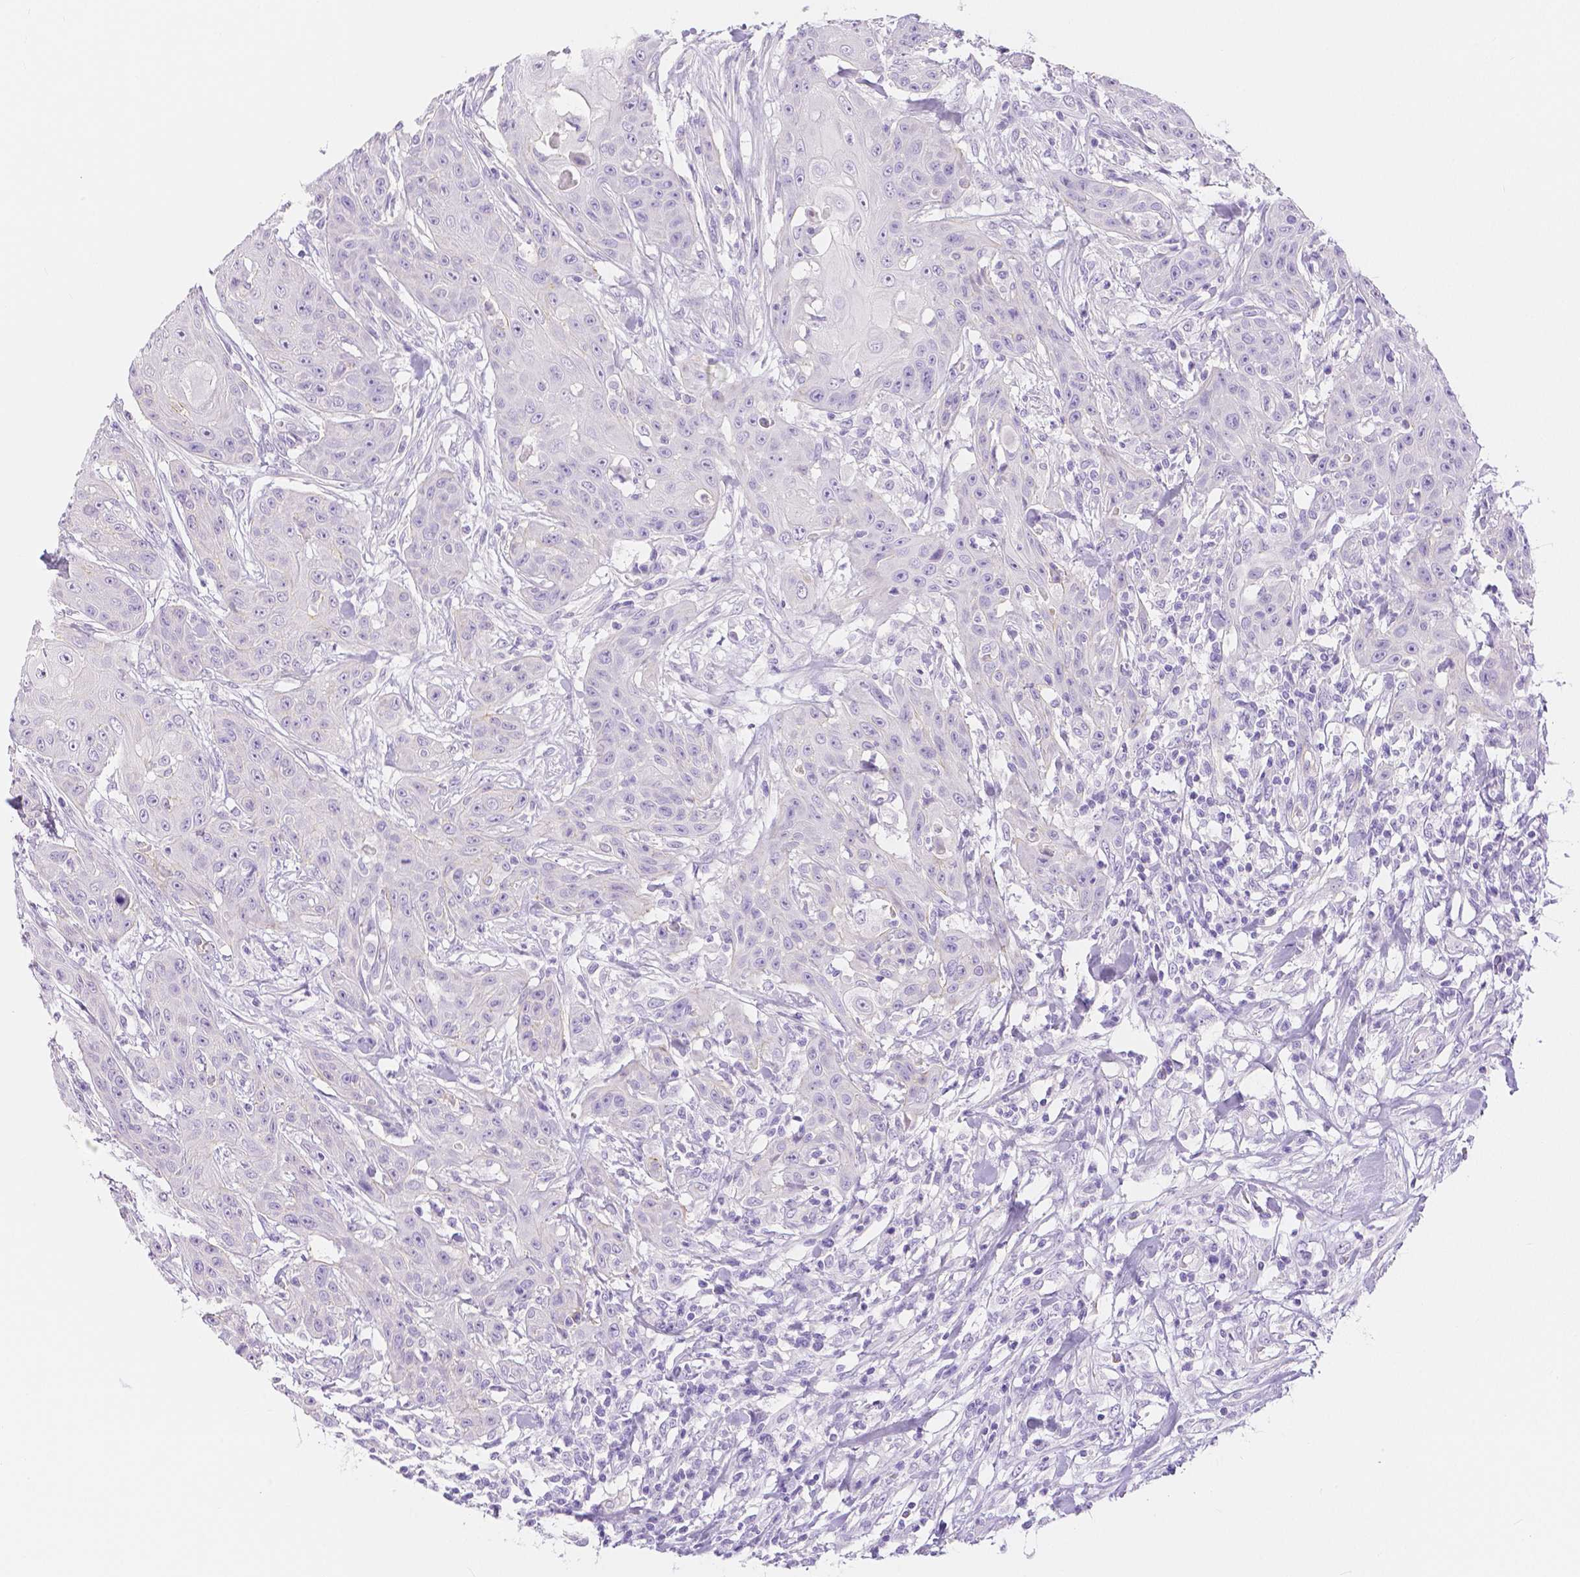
{"staining": {"intensity": "negative", "quantity": "none", "location": "none"}, "tissue": "head and neck cancer", "cell_type": "Tumor cells", "image_type": "cancer", "snomed": [{"axis": "morphology", "description": "Squamous cell carcinoma, NOS"}, {"axis": "topography", "description": "Oral tissue"}, {"axis": "topography", "description": "Head-Neck"}], "caption": "Immunohistochemical staining of squamous cell carcinoma (head and neck) demonstrates no significant positivity in tumor cells. The staining is performed using DAB brown chromogen with nuclei counter-stained in using hematoxylin.", "gene": "SLC27A5", "patient": {"sex": "female", "age": 55}}